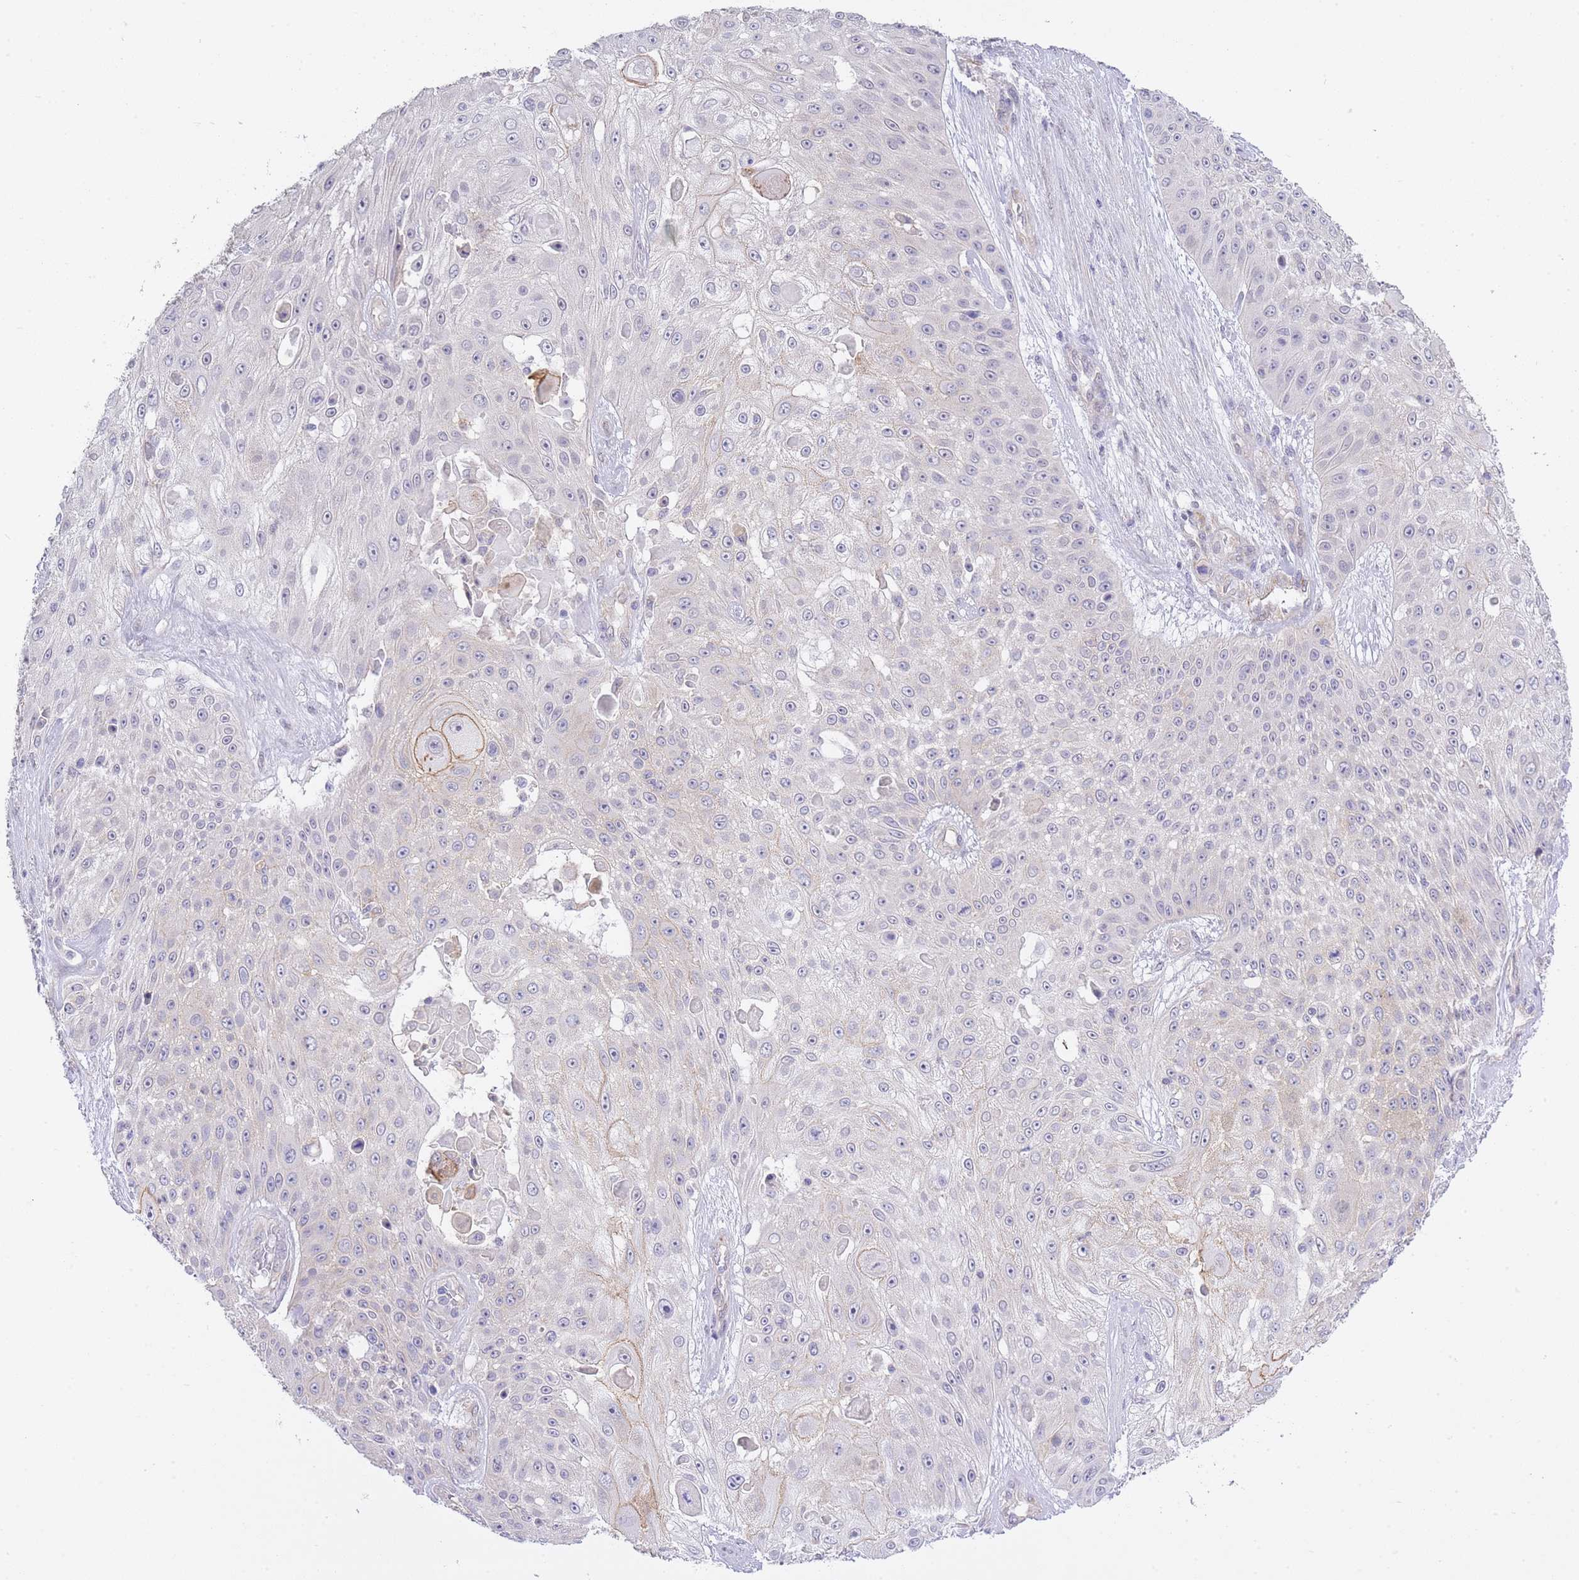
{"staining": {"intensity": "negative", "quantity": "none", "location": "none"}, "tissue": "skin cancer", "cell_type": "Tumor cells", "image_type": "cancer", "snomed": [{"axis": "morphology", "description": "Squamous cell carcinoma, NOS"}, {"axis": "topography", "description": "Skin"}], "caption": "The photomicrograph exhibits no significant staining in tumor cells of skin cancer.", "gene": "CTBP1", "patient": {"sex": "female", "age": 86}}